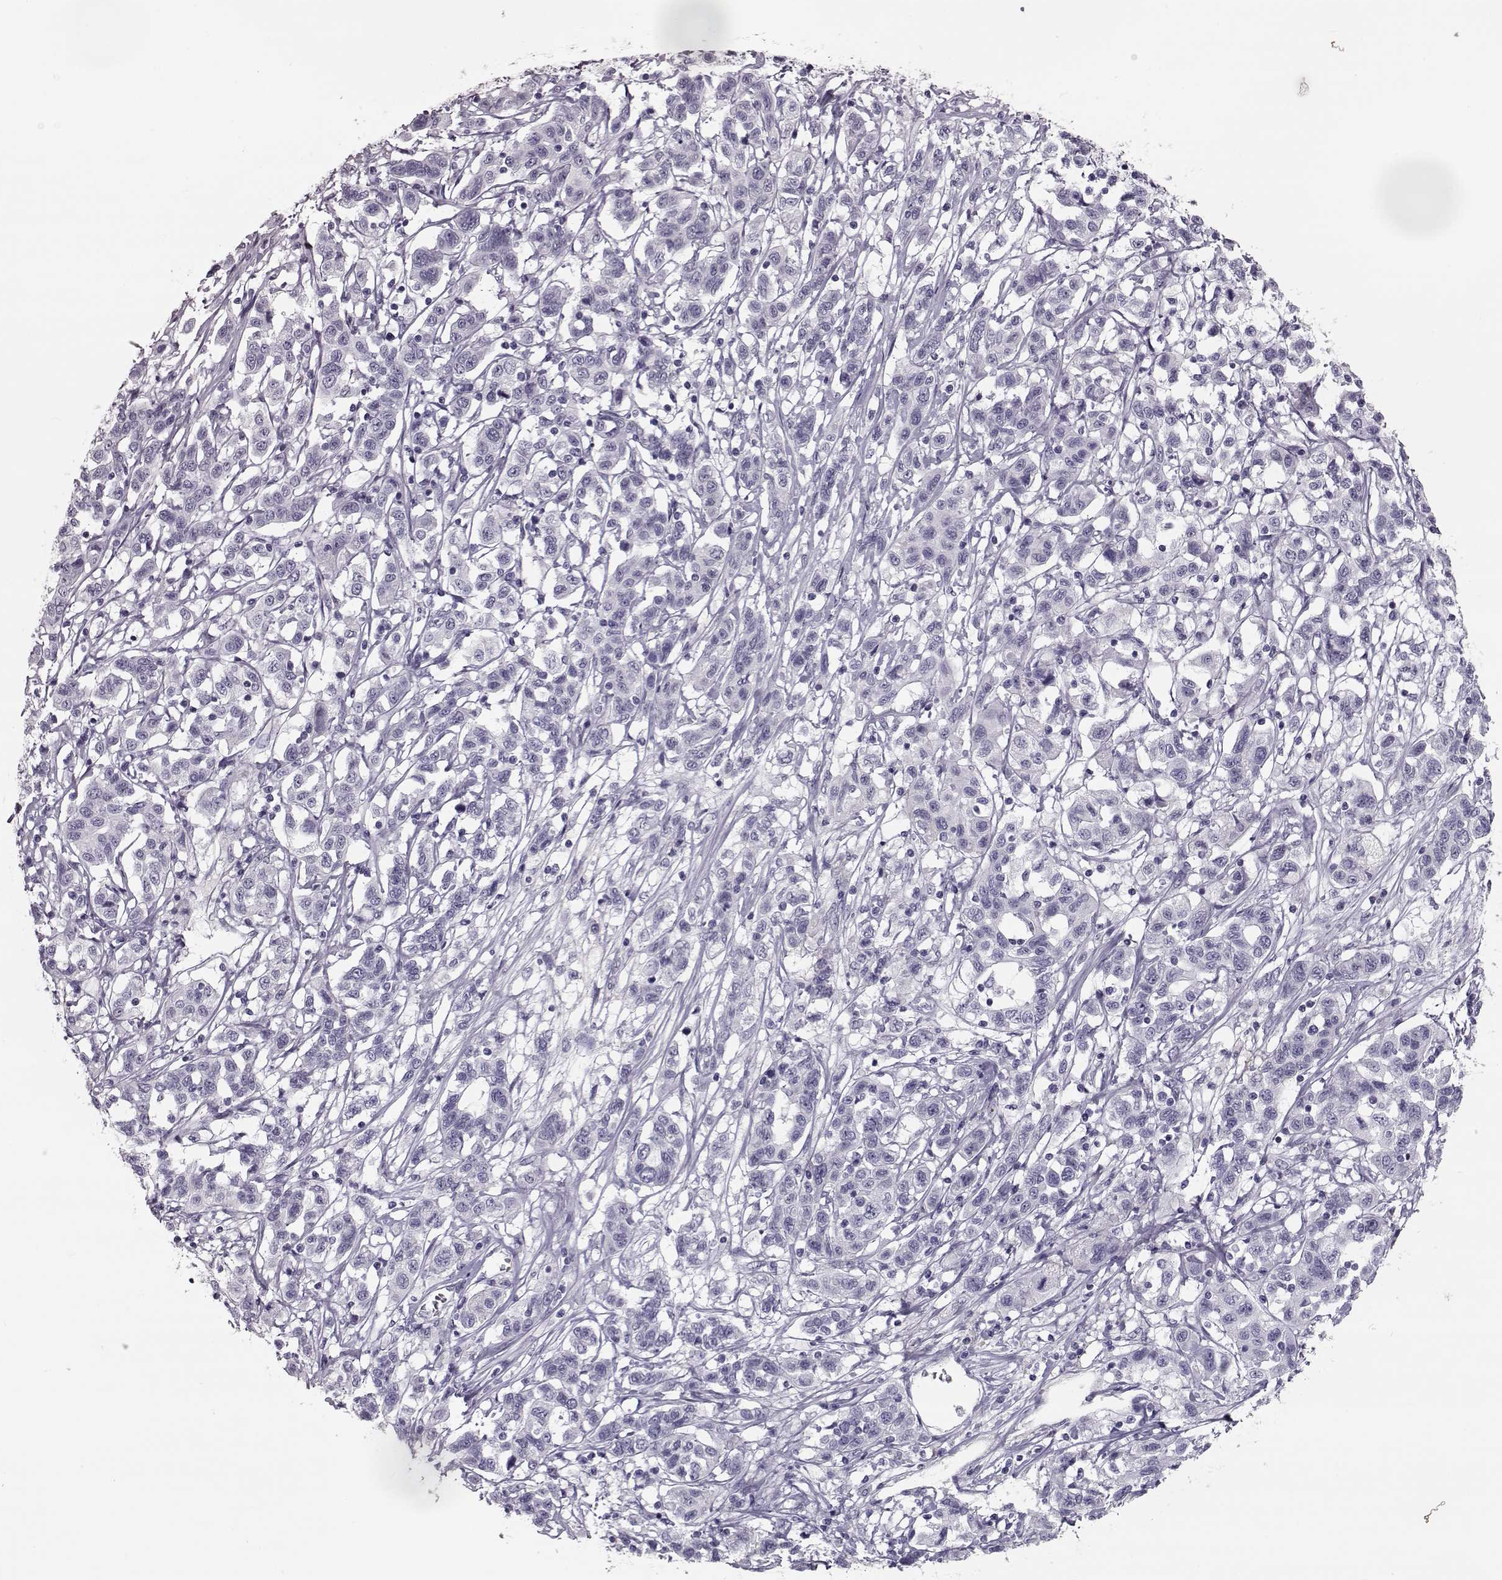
{"staining": {"intensity": "negative", "quantity": "none", "location": "none"}, "tissue": "liver cancer", "cell_type": "Tumor cells", "image_type": "cancer", "snomed": [{"axis": "morphology", "description": "Adenocarcinoma, NOS"}, {"axis": "morphology", "description": "Cholangiocarcinoma"}, {"axis": "topography", "description": "Liver"}], "caption": "There is no significant positivity in tumor cells of cholangiocarcinoma (liver).", "gene": "CCL19", "patient": {"sex": "male", "age": 64}}